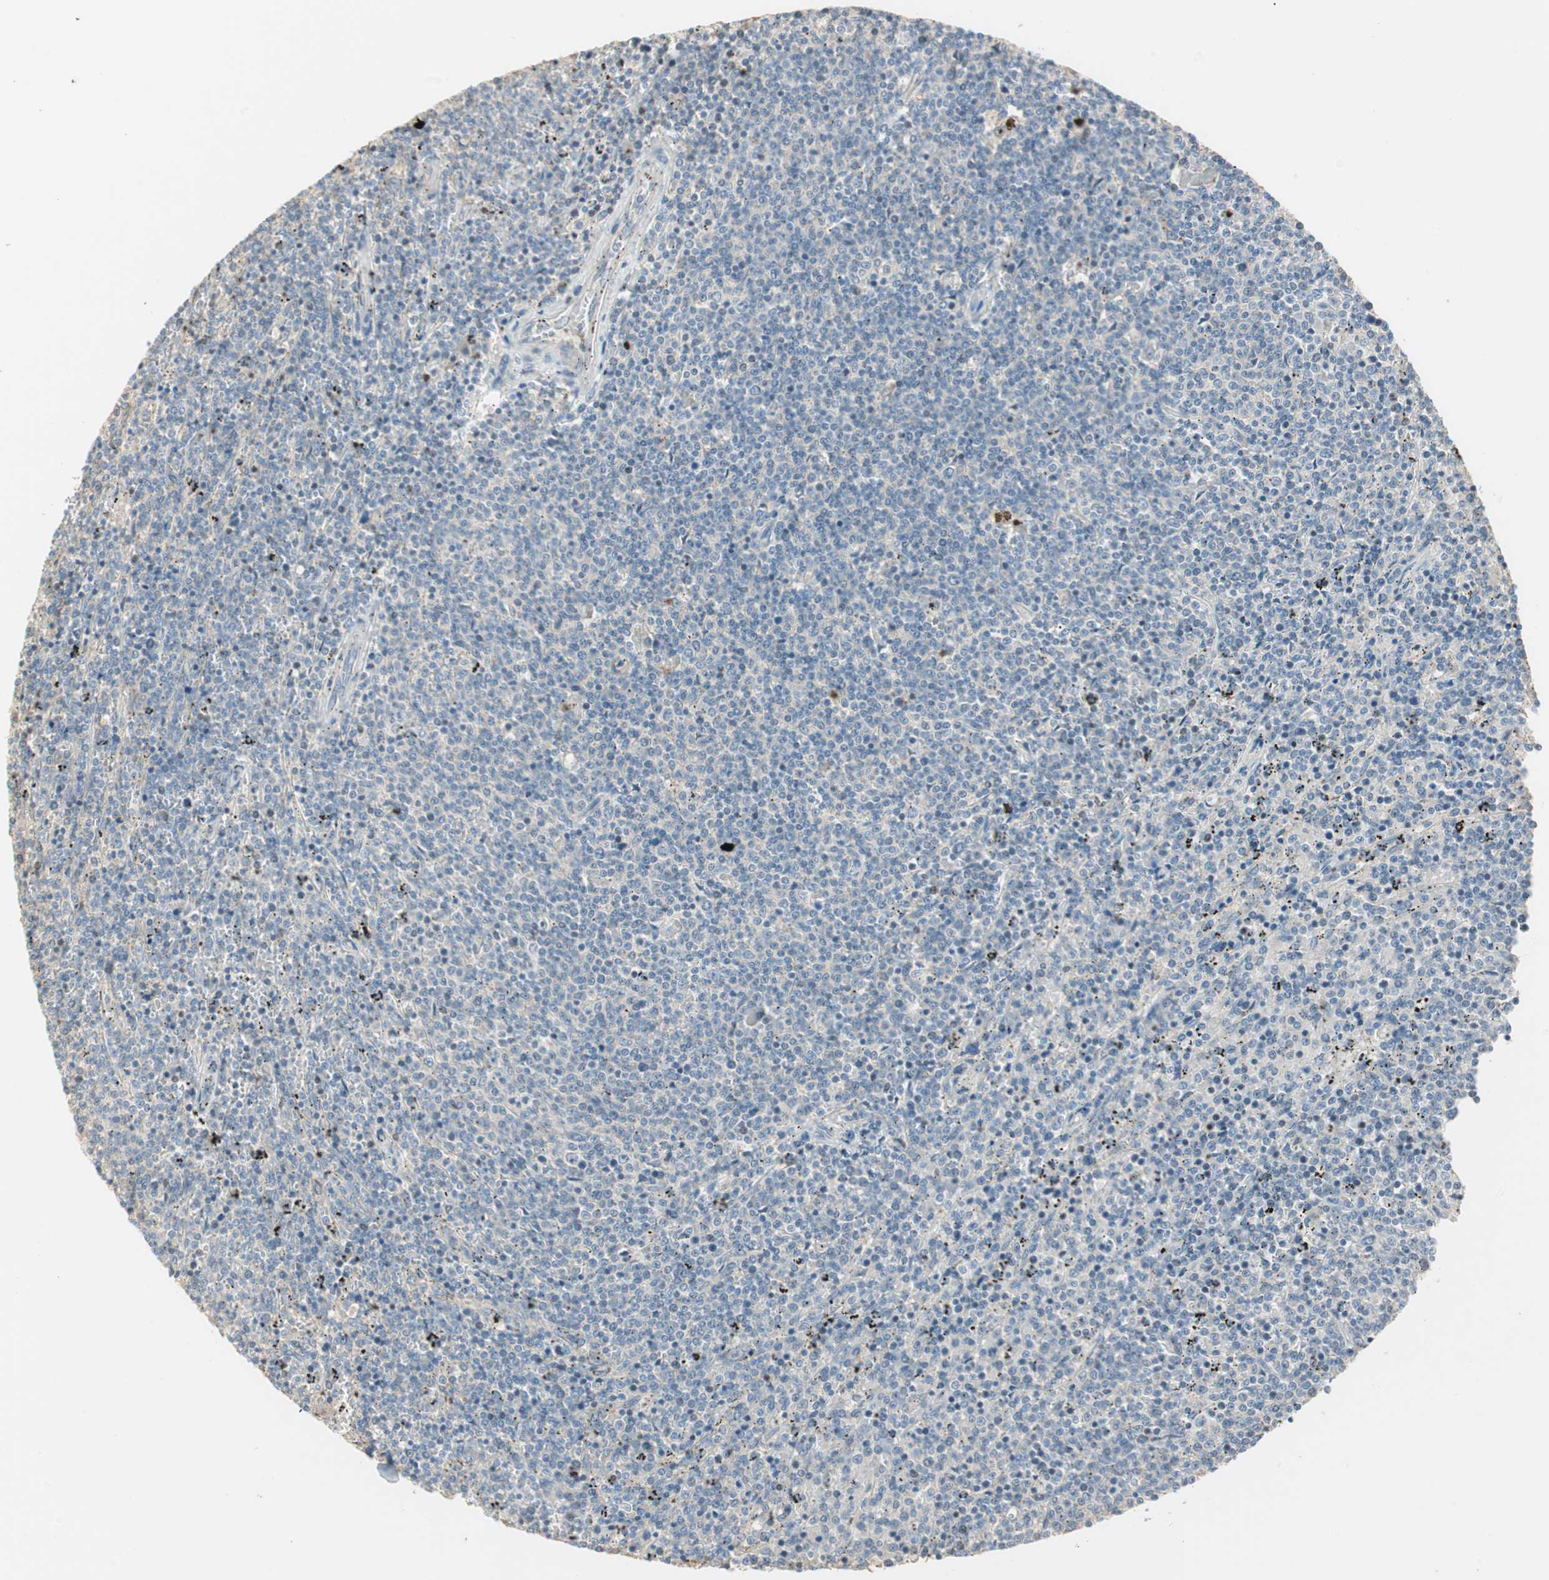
{"staining": {"intensity": "negative", "quantity": "none", "location": "none"}, "tissue": "lymphoma", "cell_type": "Tumor cells", "image_type": "cancer", "snomed": [{"axis": "morphology", "description": "Malignant lymphoma, non-Hodgkin's type, Low grade"}, {"axis": "topography", "description": "Spleen"}], "caption": "Protein analysis of lymphoma exhibits no significant positivity in tumor cells. (Stains: DAB IHC with hematoxylin counter stain, Microscopy: brightfield microscopy at high magnification).", "gene": "RUNX2", "patient": {"sex": "female", "age": 50}}